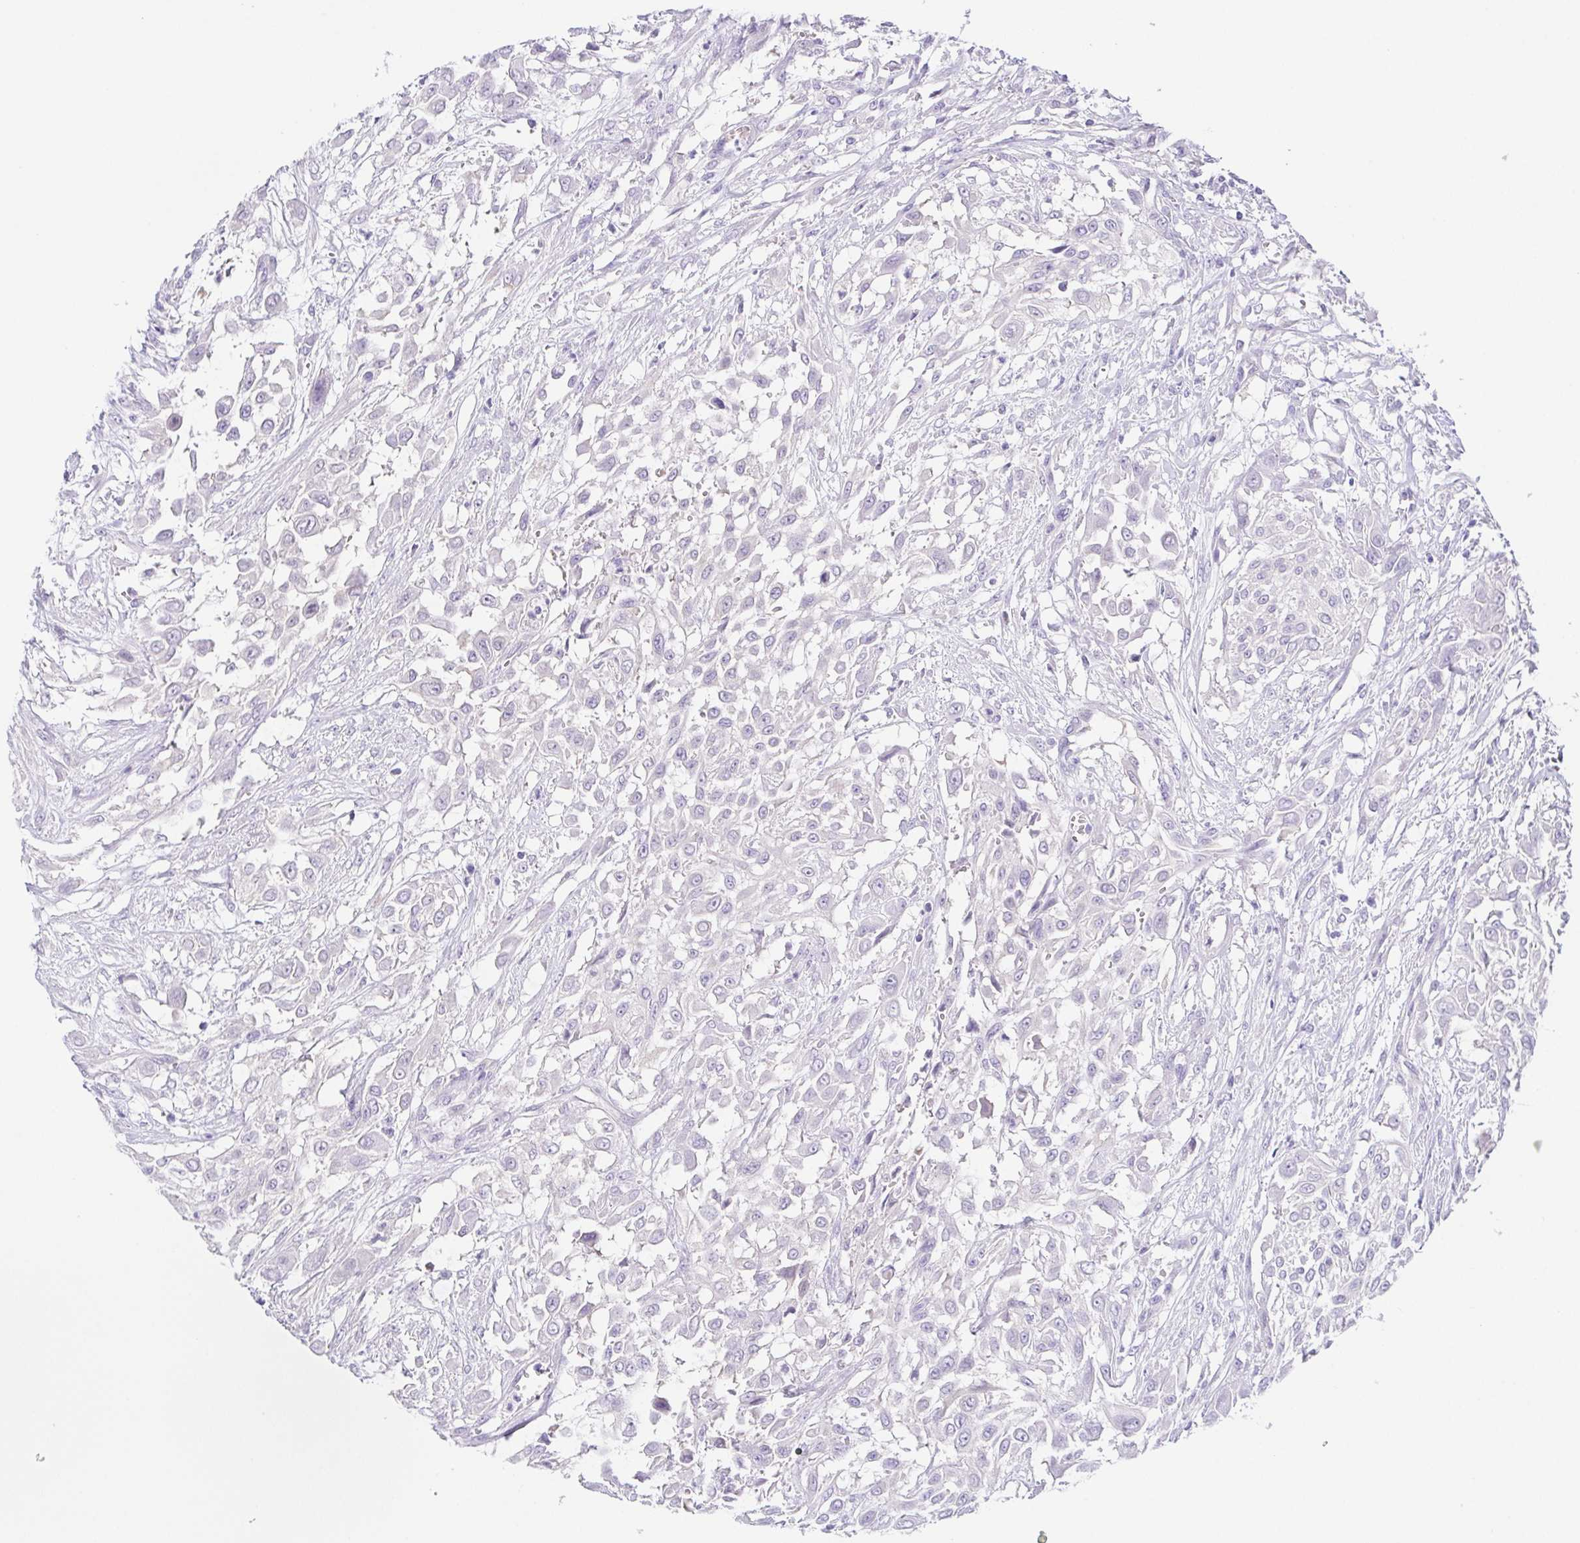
{"staining": {"intensity": "negative", "quantity": "none", "location": "none"}, "tissue": "urothelial cancer", "cell_type": "Tumor cells", "image_type": "cancer", "snomed": [{"axis": "morphology", "description": "Urothelial carcinoma, High grade"}, {"axis": "topography", "description": "Urinary bladder"}], "caption": "Urothelial carcinoma (high-grade) was stained to show a protein in brown. There is no significant positivity in tumor cells.", "gene": "KRTDAP", "patient": {"sex": "male", "age": 57}}